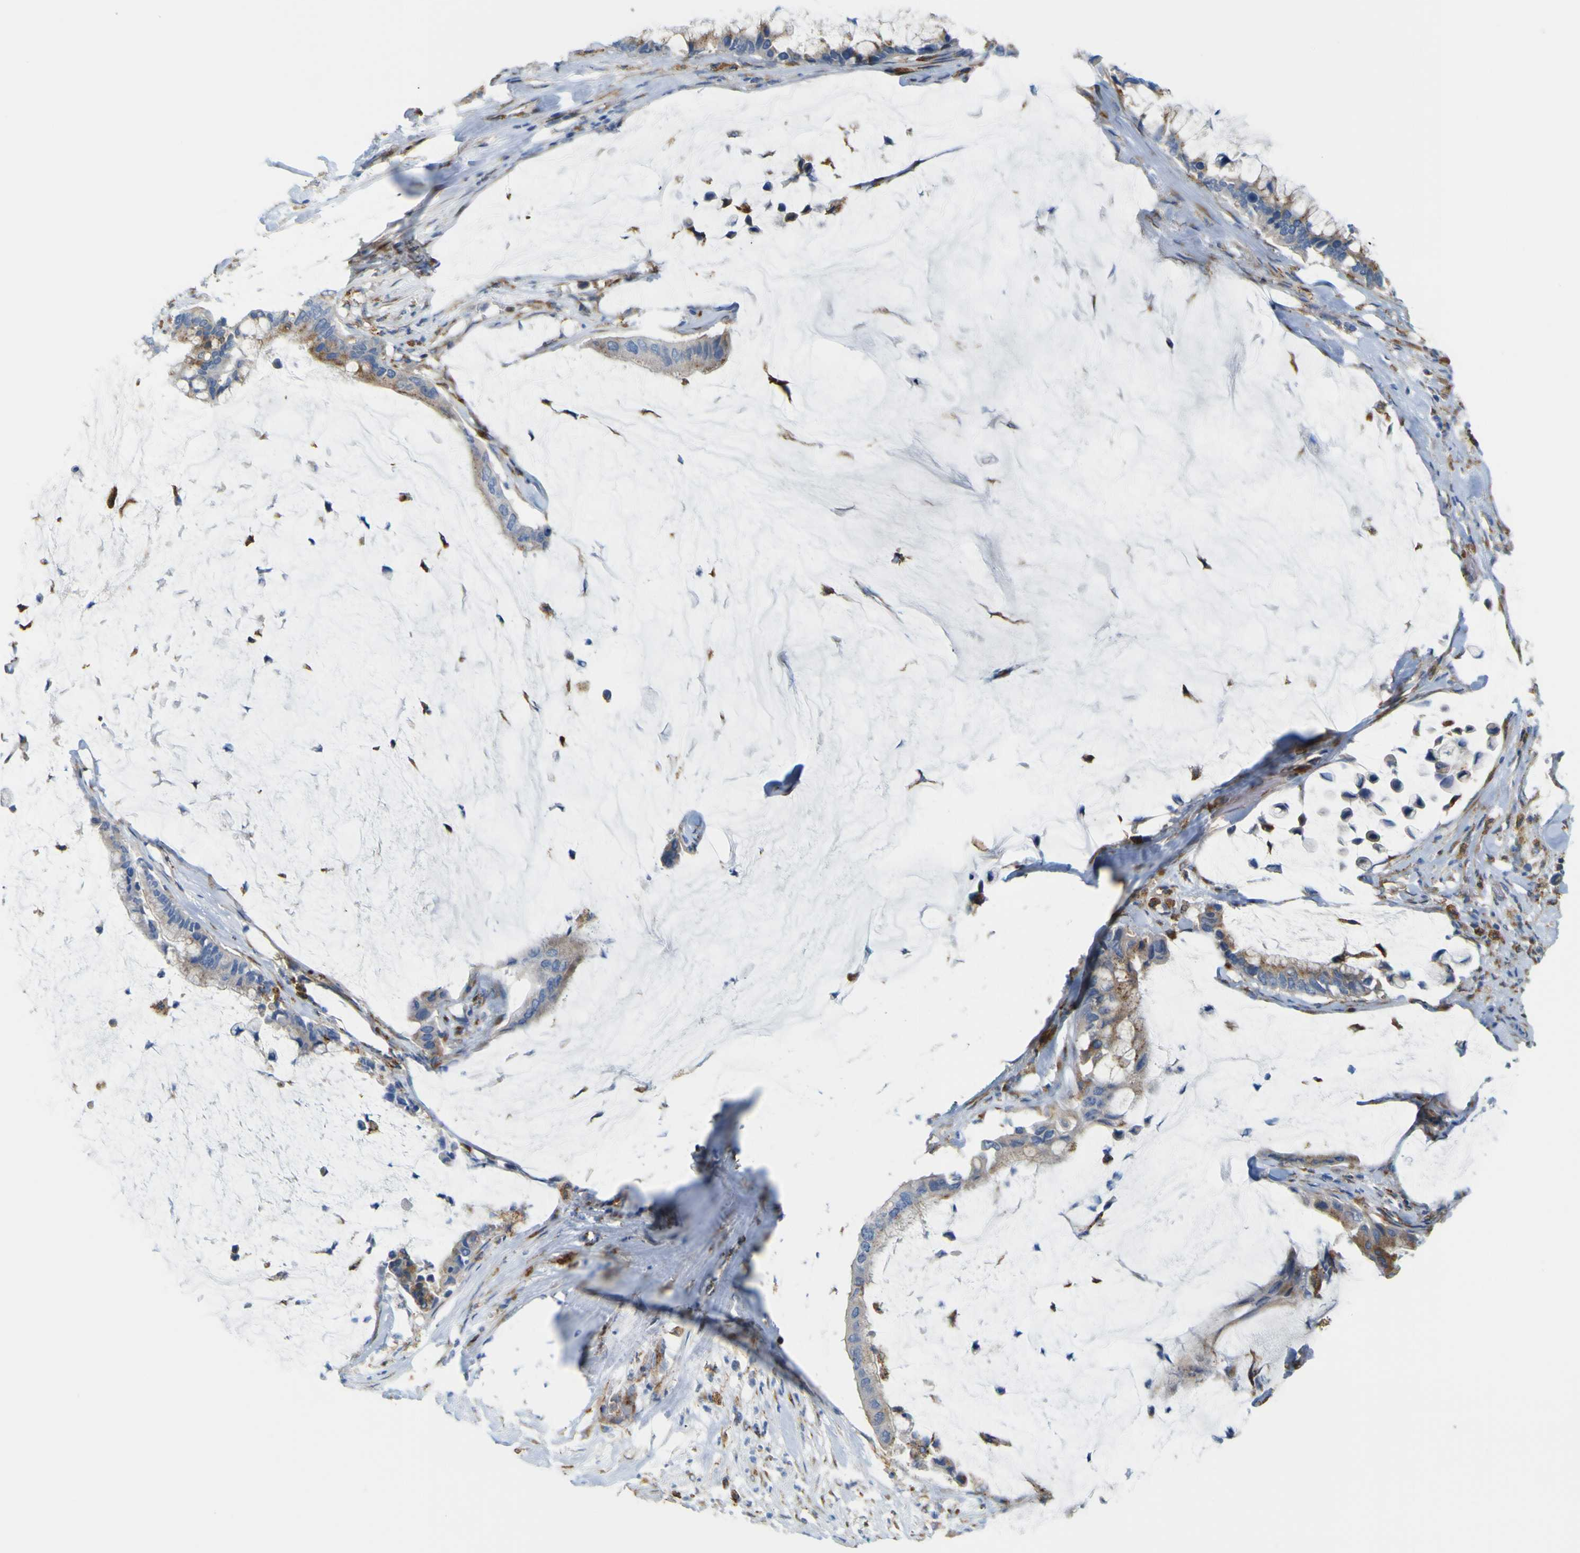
{"staining": {"intensity": "moderate", "quantity": ">75%", "location": "cytoplasmic/membranous"}, "tissue": "pancreatic cancer", "cell_type": "Tumor cells", "image_type": "cancer", "snomed": [{"axis": "morphology", "description": "Adenocarcinoma, NOS"}, {"axis": "topography", "description": "Pancreas"}], "caption": "Adenocarcinoma (pancreatic) stained with immunohistochemistry (IHC) displays moderate cytoplasmic/membranous staining in approximately >75% of tumor cells. The protein of interest is shown in brown color, while the nuclei are stained blue.", "gene": "IGF2R", "patient": {"sex": "male", "age": 41}}